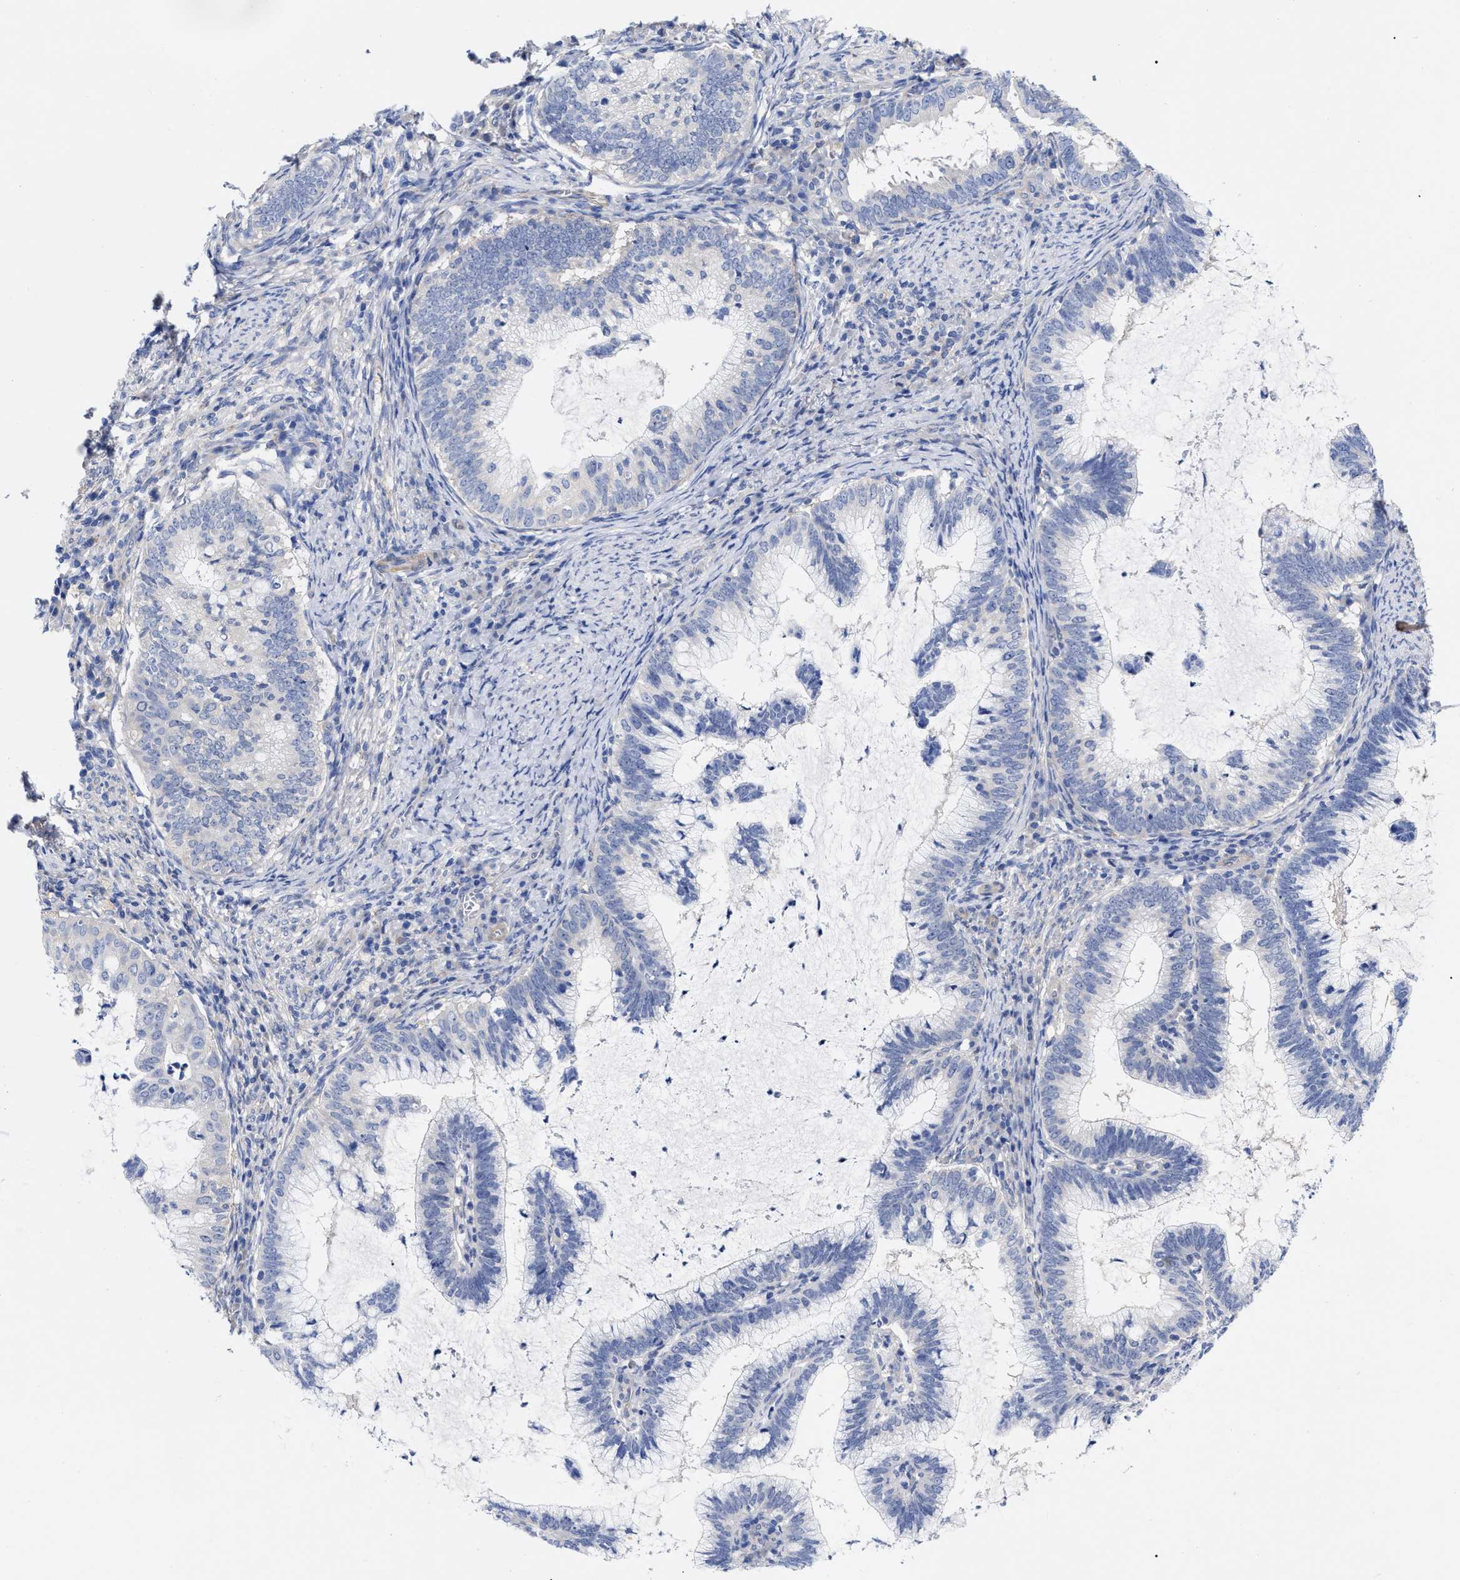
{"staining": {"intensity": "negative", "quantity": "none", "location": "none"}, "tissue": "cervical cancer", "cell_type": "Tumor cells", "image_type": "cancer", "snomed": [{"axis": "morphology", "description": "Adenocarcinoma, NOS"}, {"axis": "topography", "description": "Cervix"}], "caption": "A histopathology image of human cervical cancer is negative for staining in tumor cells.", "gene": "IRAG2", "patient": {"sex": "female", "age": 36}}